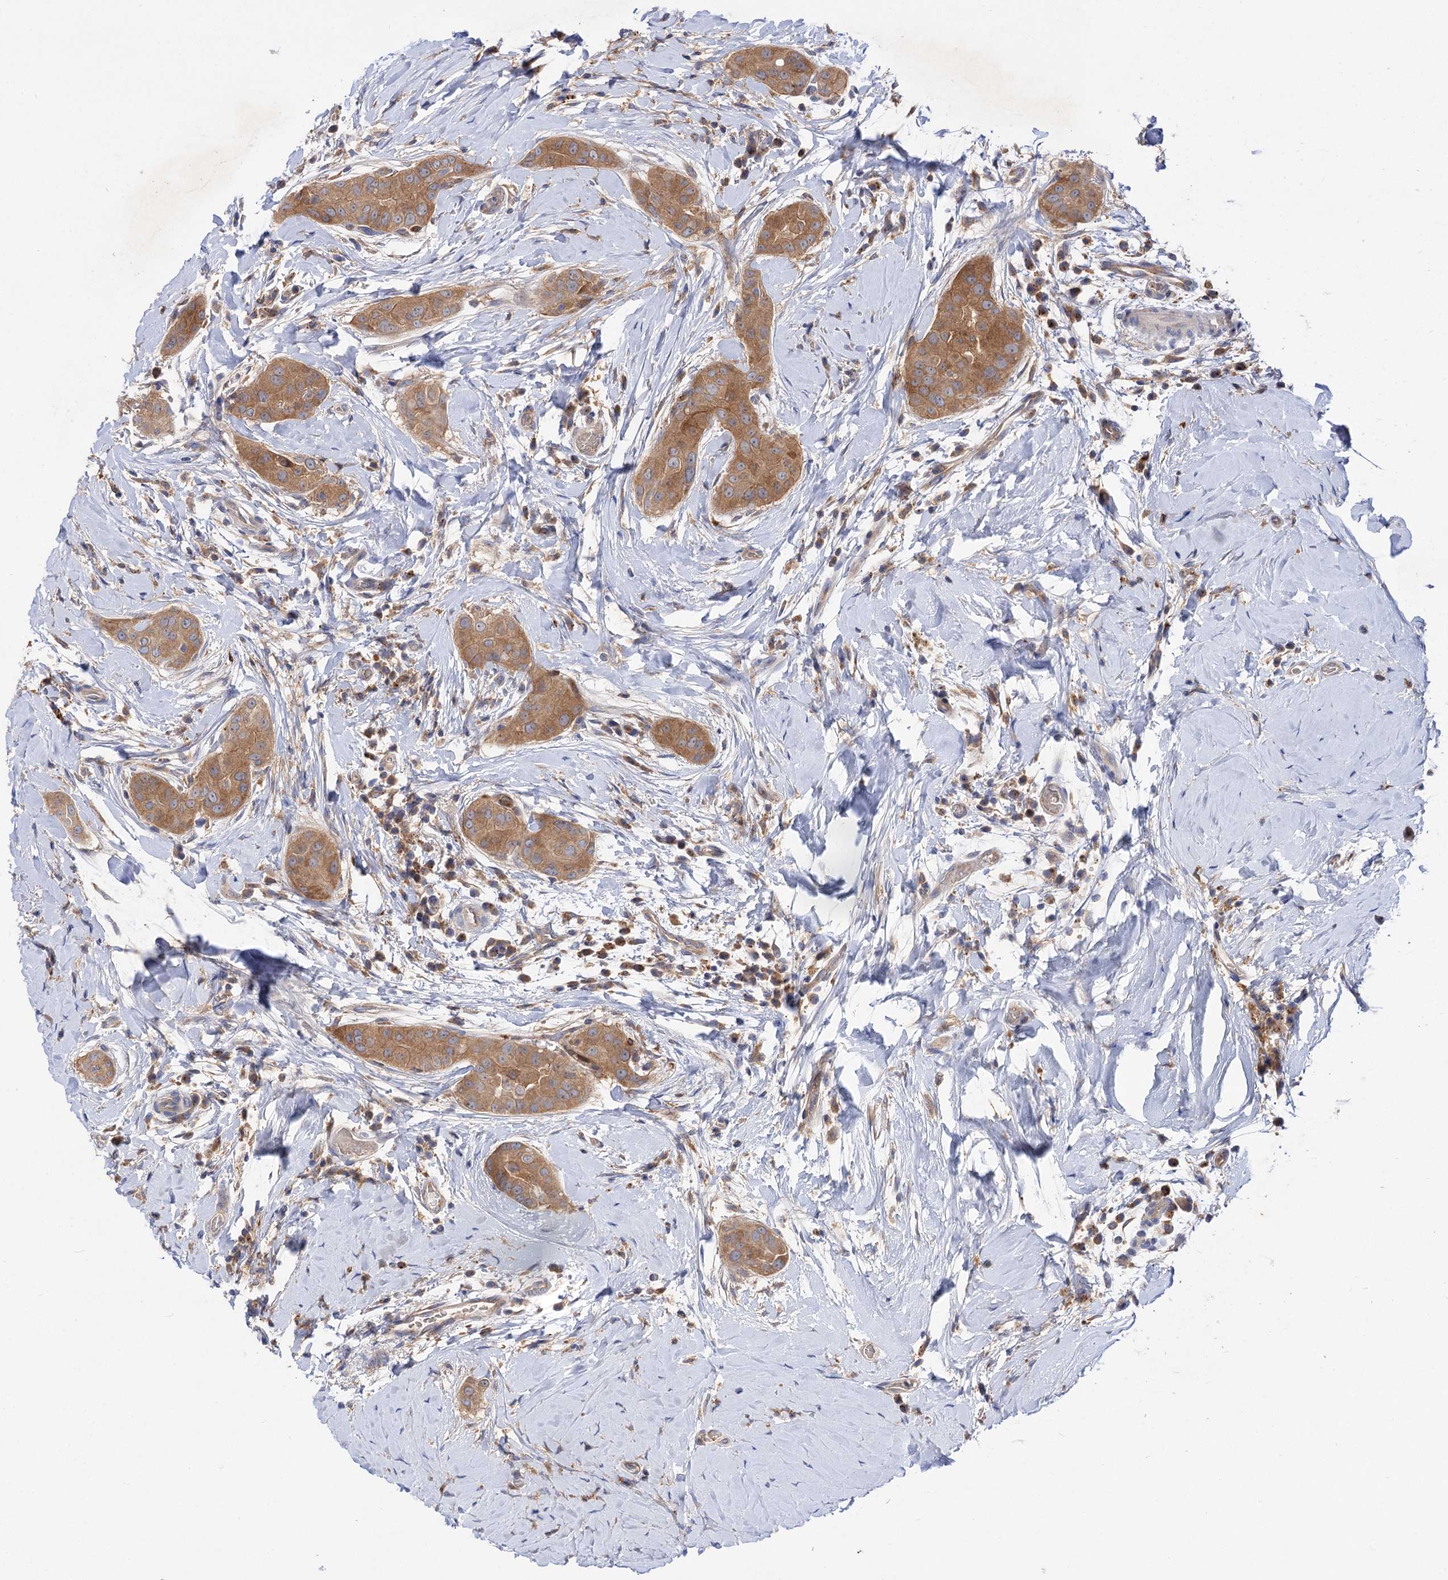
{"staining": {"intensity": "moderate", "quantity": ">75%", "location": "cytoplasmic/membranous"}, "tissue": "thyroid cancer", "cell_type": "Tumor cells", "image_type": "cancer", "snomed": [{"axis": "morphology", "description": "Papillary adenocarcinoma, NOS"}, {"axis": "topography", "description": "Thyroid gland"}], "caption": "Approximately >75% of tumor cells in human thyroid papillary adenocarcinoma display moderate cytoplasmic/membranous protein staining as visualized by brown immunohistochemical staining.", "gene": "PATL1", "patient": {"sex": "male", "age": 33}}